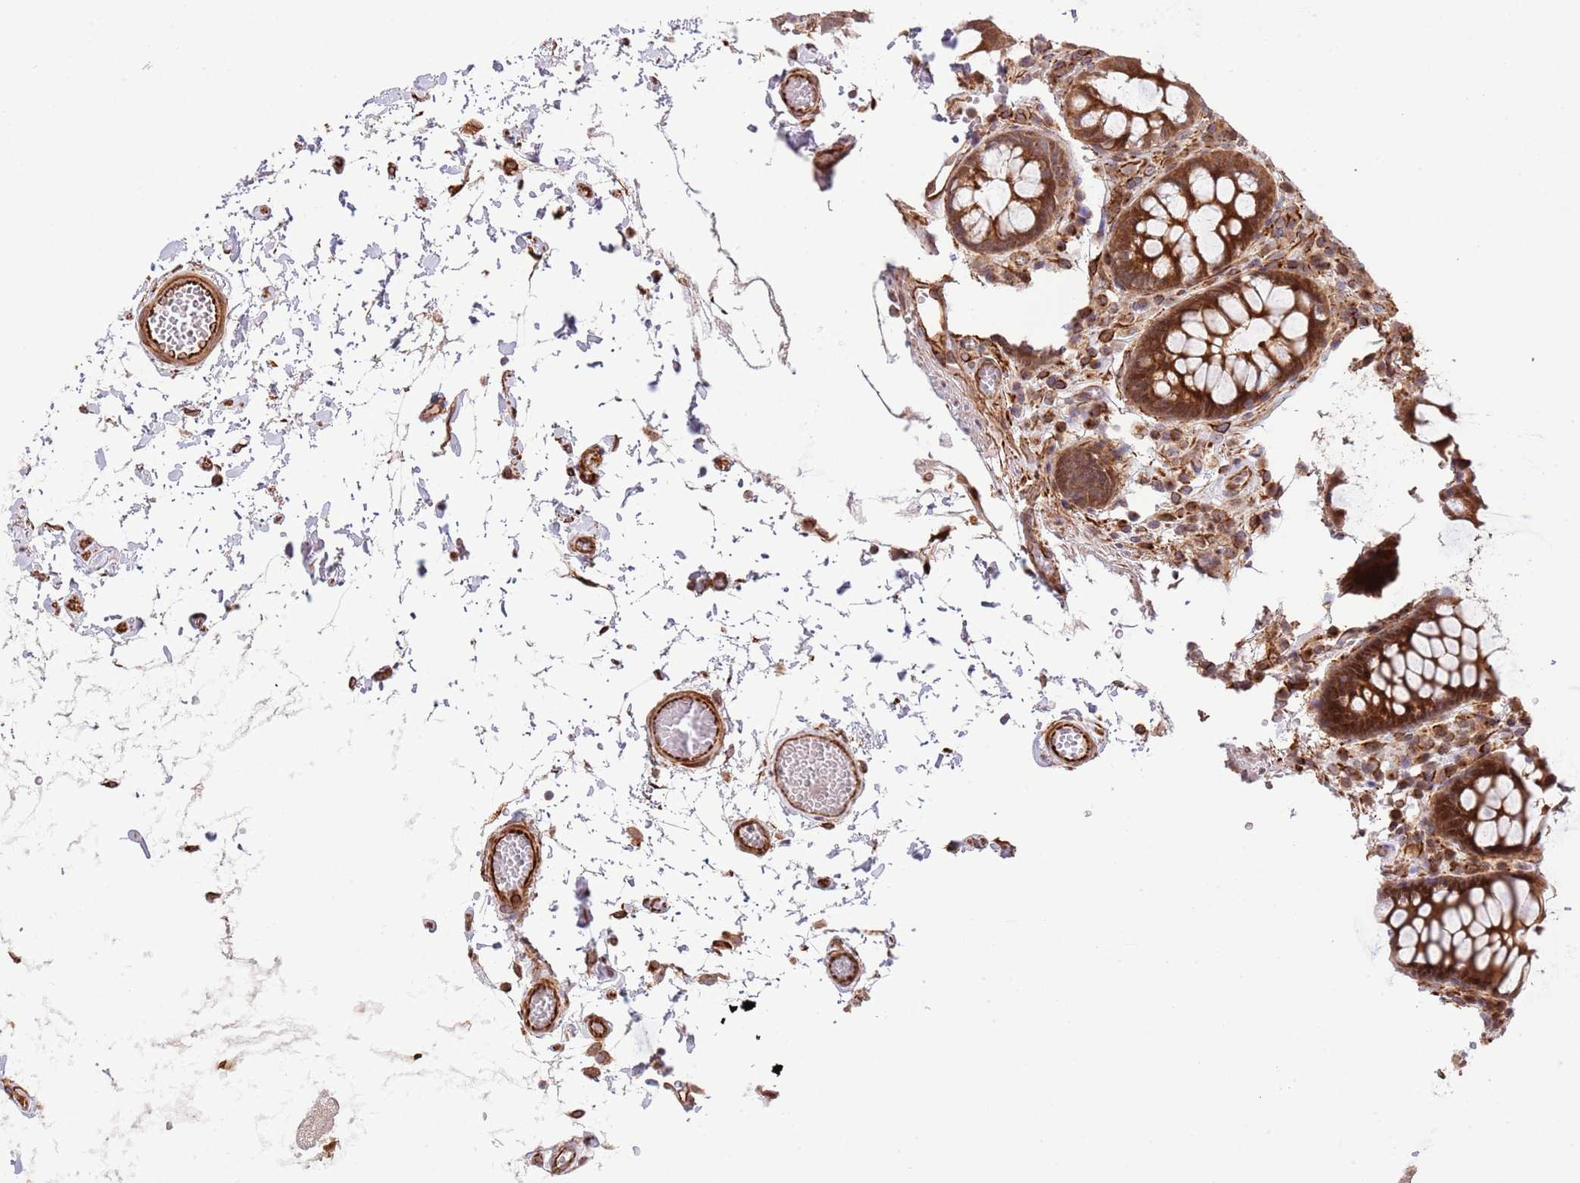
{"staining": {"intensity": "strong", "quantity": ">75%", "location": "cytoplasmic/membranous"}, "tissue": "colon", "cell_type": "Endothelial cells", "image_type": "normal", "snomed": [{"axis": "morphology", "description": "Normal tissue, NOS"}, {"axis": "topography", "description": "Colon"}], "caption": "A high amount of strong cytoplasmic/membranous positivity is present in about >75% of endothelial cells in benign colon.", "gene": "NEK3", "patient": {"sex": "male", "age": 84}}